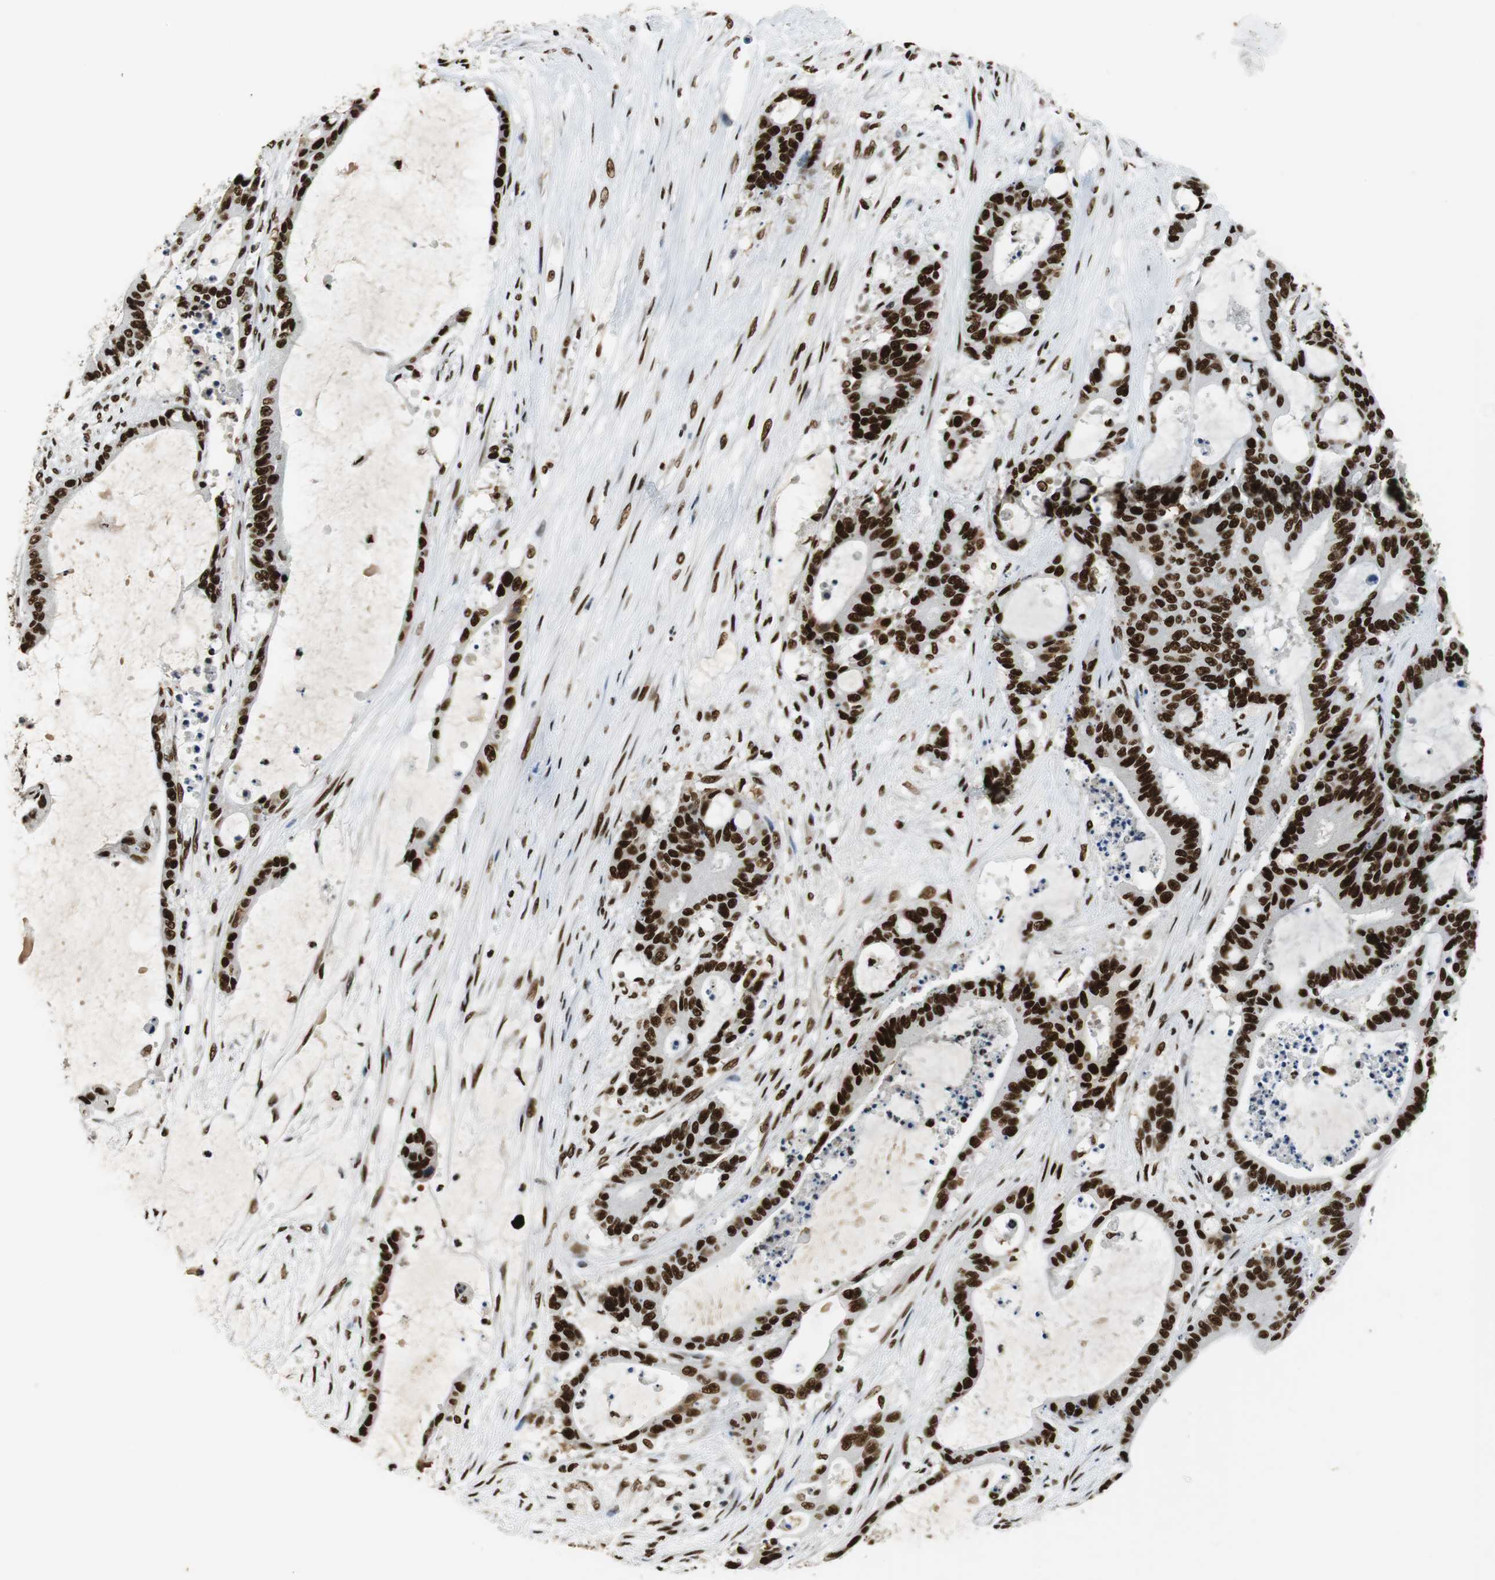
{"staining": {"intensity": "strong", "quantity": ">75%", "location": "nuclear"}, "tissue": "liver cancer", "cell_type": "Tumor cells", "image_type": "cancer", "snomed": [{"axis": "morphology", "description": "Cholangiocarcinoma"}, {"axis": "topography", "description": "Liver"}], "caption": "Brown immunohistochemical staining in liver cancer displays strong nuclear expression in approximately >75% of tumor cells.", "gene": "PRKDC", "patient": {"sex": "female", "age": 73}}